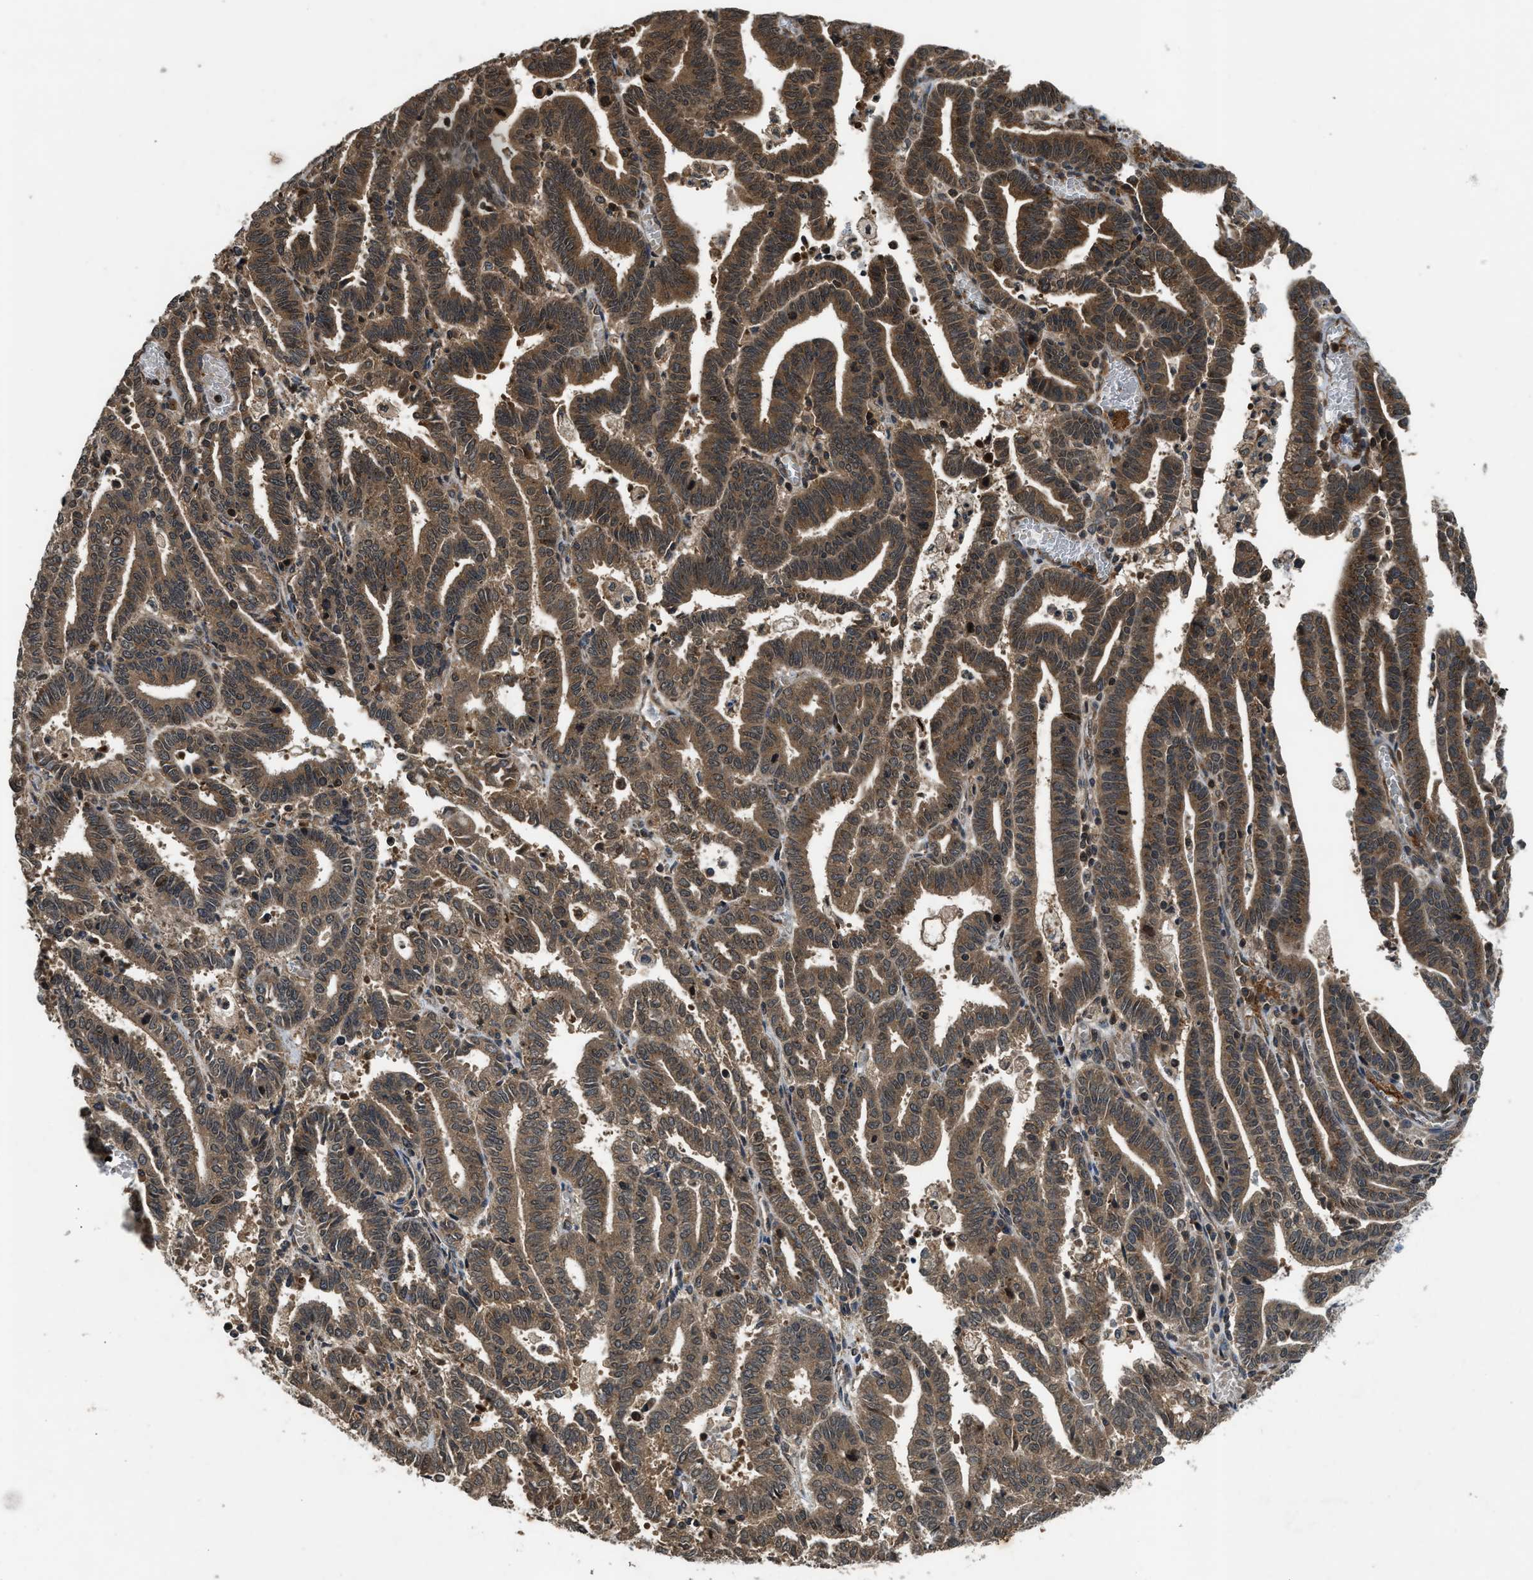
{"staining": {"intensity": "moderate", "quantity": ">75%", "location": "cytoplasmic/membranous"}, "tissue": "endometrial cancer", "cell_type": "Tumor cells", "image_type": "cancer", "snomed": [{"axis": "morphology", "description": "Adenocarcinoma, NOS"}, {"axis": "topography", "description": "Uterus"}], "caption": "Approximately >75% of tumor cells in human adenocarcinoma (endometrial) display moderate cytoplasmic/membranous protein staining as visualized by brown immunohistochemical staining.", "gene": "RPS6KB1", "patient": {"sex": "female", "age": 83}}